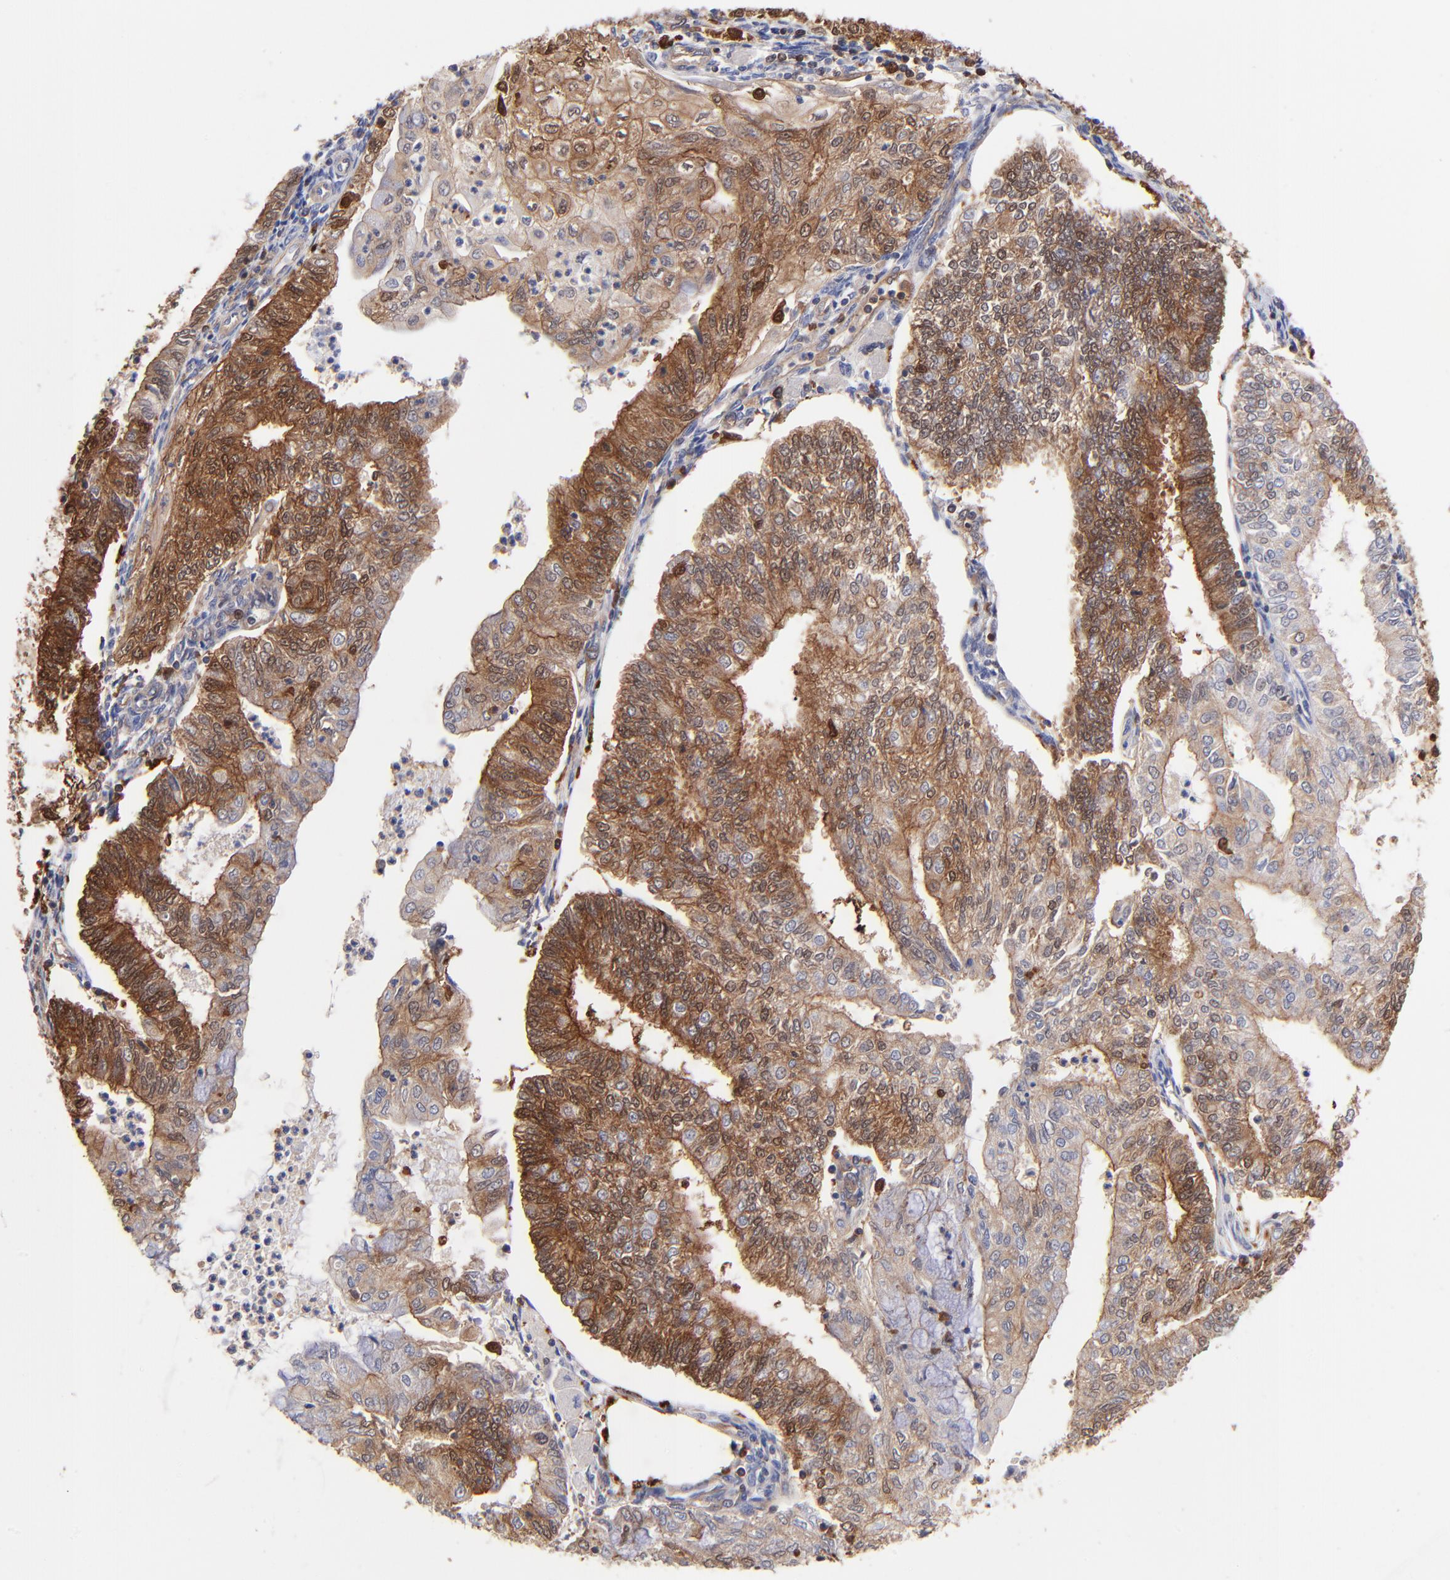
{"staining": {"intensity": "moderate", "quantity": "25%-75%", "location": "cytoplasmic/membranous,nuclear"}, "tissue": "endometrial cancer", "cell_type": "Tumor cells", "image_type": "cancer", "snomed": [{"axis": "morphology", "description": "Adenocarcinoma, NOS"}, {"axis": "topography", "description": "Endometrium"}], "caption": "The photomicrograph shows immunohistochemical staining of endometrial adenocarcinoma. There is moderate cytoplasmic/membranous and nuclear staining is present in approximately 25%-75% of tumor cells. (DAB IHC, brown staining for protein, blue staining for nuclei).", "gene": "DCTPP1", "patient": {"sex": "female", "age": 59}}